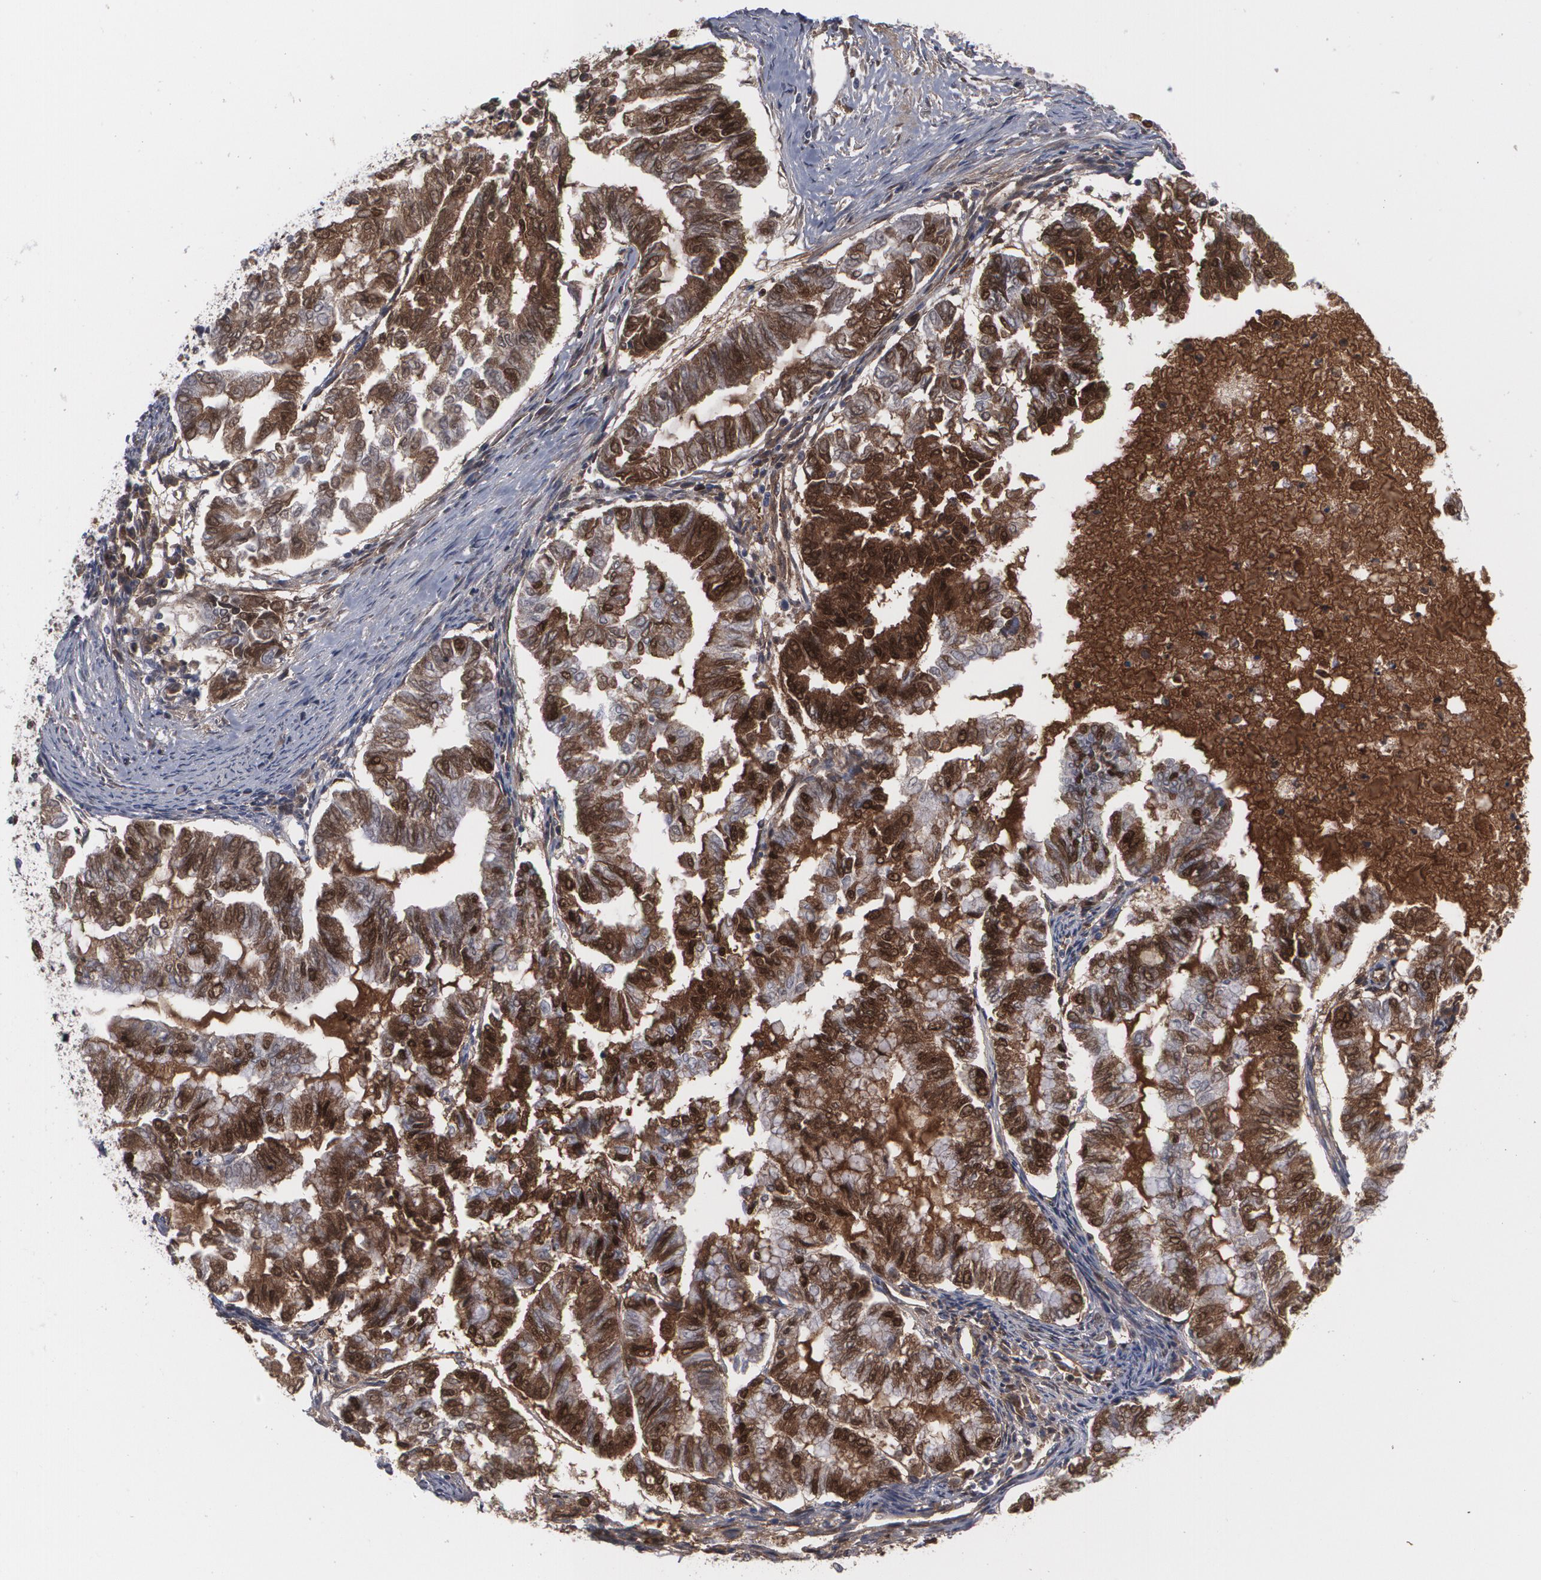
{"staining": {"intensity": "moderate", "quantity": "25%-75%", "location": "cytoplasmic/membranous,nuclear"}, "tissue": "endometrial cancer", "cell_type": "Tumor cells", "image_type": "cancer", "snomed": [{"axis": "morphology", "description": "Adenocarcinoma, NOS"}, {"axis": "topography", "description": "Endometrium"}], "caption": "Immunohistochemical staining of human endometrial cancer shows medium levels of moderate cytoplasmic/membranous and nuclear staining in approximately 25%-75% of tumor cells.", "gene": "LRG1", "patient": {"sex": "female", "age": 55}}